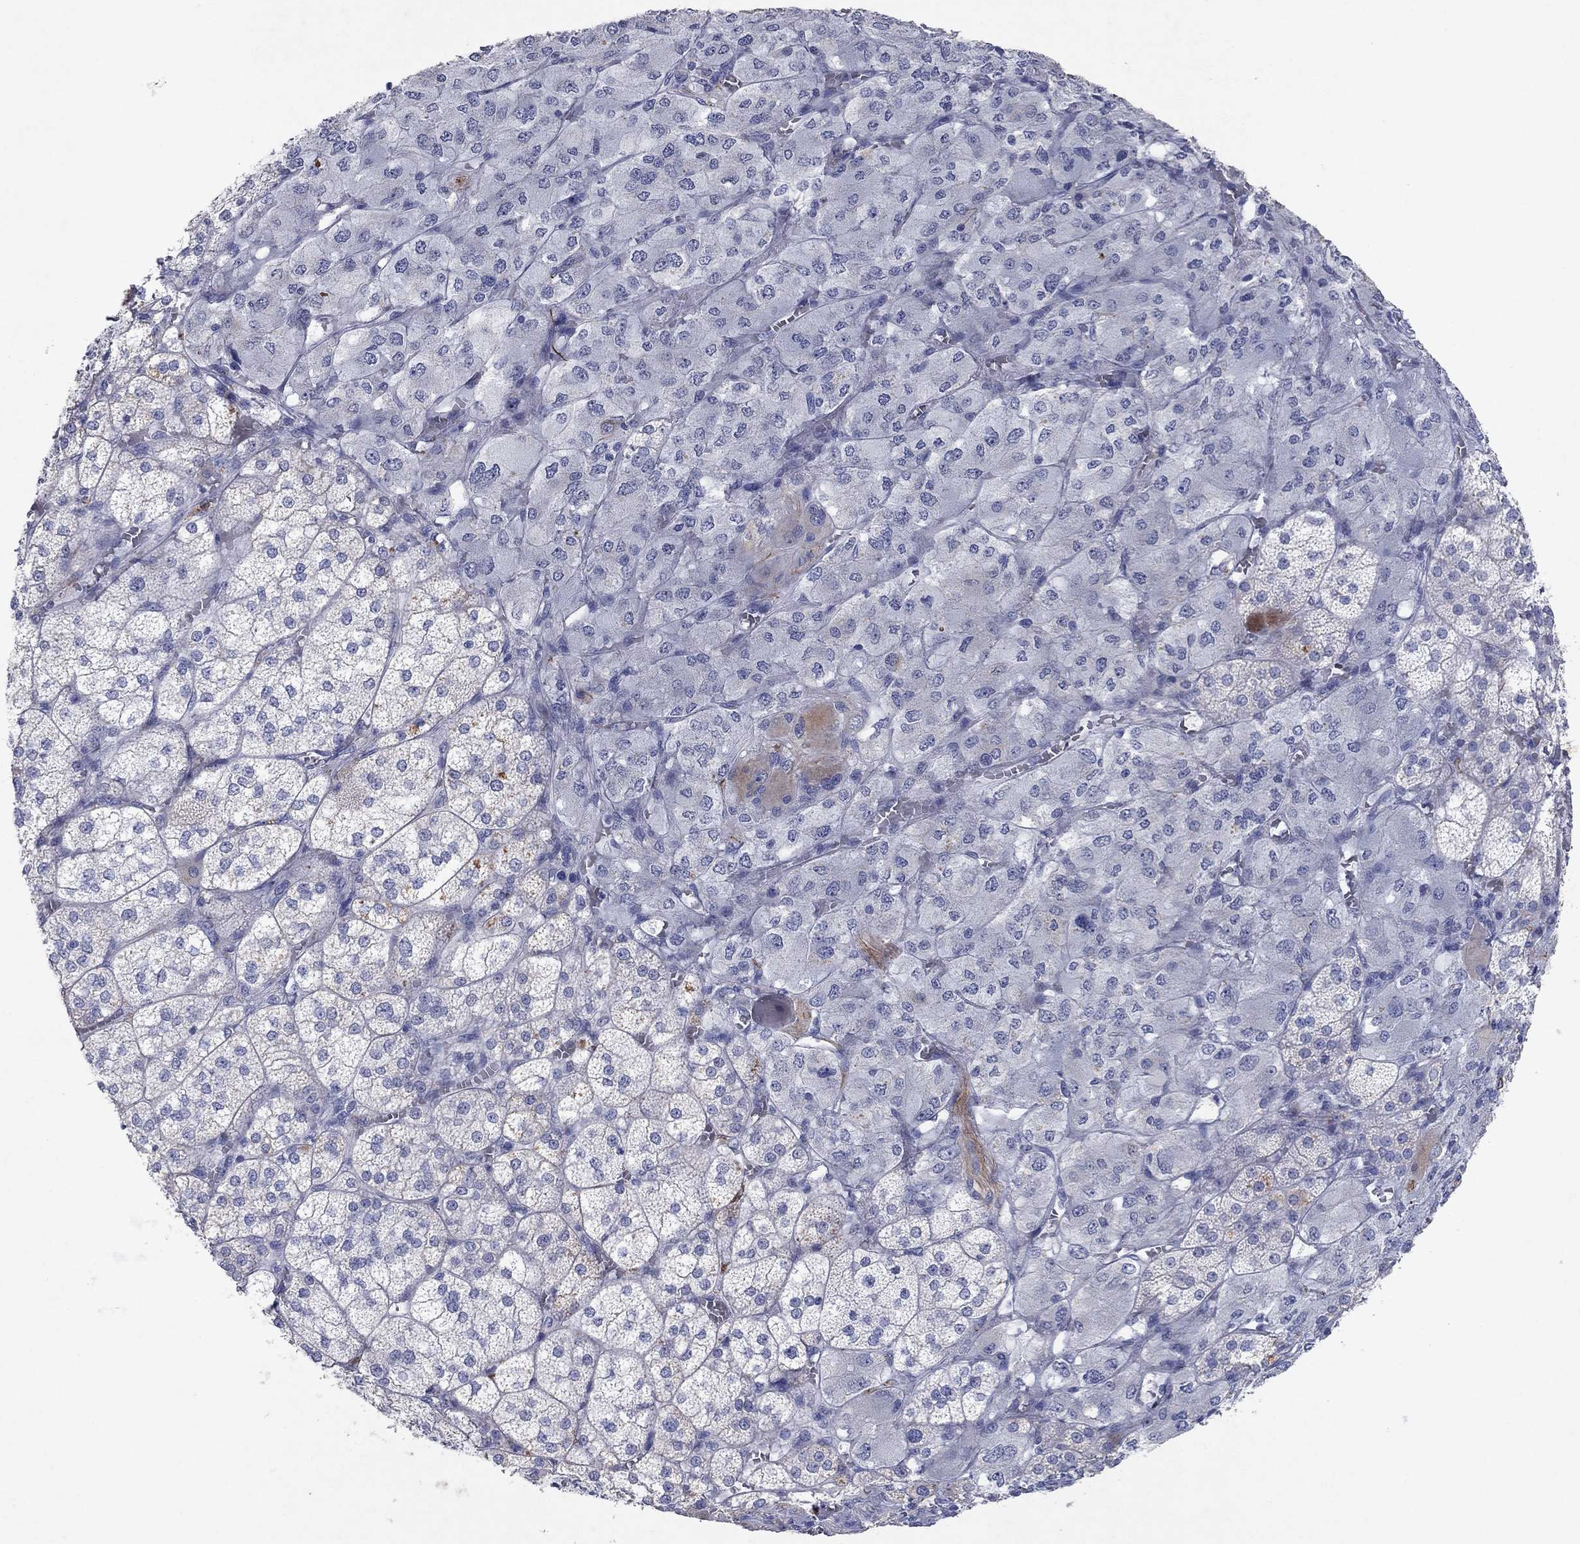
{"staining": {"intensity": "moderate", "quantity": "<25%", "location": "cytoplasmic/membranous"}, "tissue": "adrenal gland", "cell_type": "Glandular cells", "image_type": "normal", "snomed": [{"axis": "morphology", "description": "Normal tissue, NOS"}, {"axis": "topography", "description": "Adrenal gland"}], "caption": "A brown stain labels moderate cytoplasmic/membranous staining of a protein in glandular cells of unremarkable human adrenal gland. (brown staining indicates protein expression, while blue staining denotes nuclei).", "gene": "KRT40", "patient": {"sex": "female", "age": 60}}